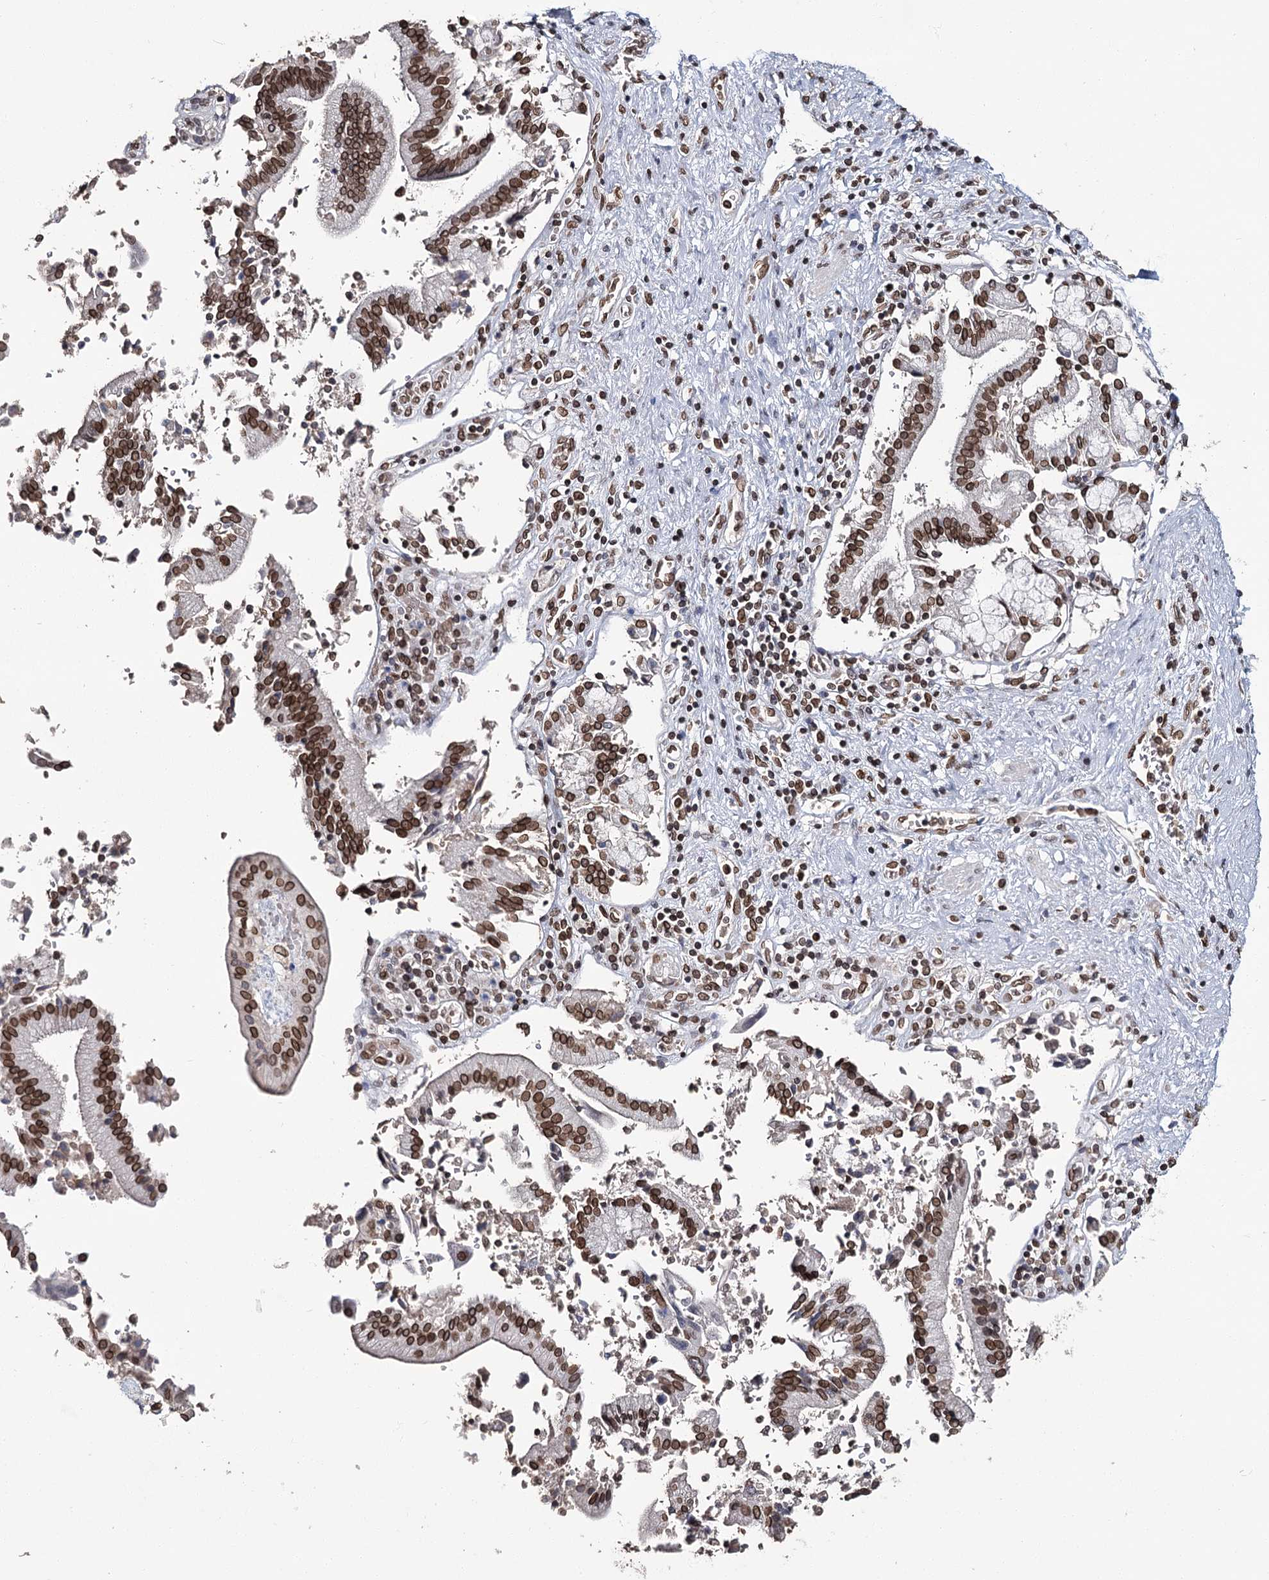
{"staining": {"intensity": "moderate", "quantity": ">75%", "location": "cytoplasmic/membranous,nuclear"}, "tissue": "pancreatic cancer", "cell_type": "Tumor cells", "image_type": "cancer", "snomed": [{"axis": "morphology", "description": "Adenocarcinoma, NOS"}, {"axis": "topography", "description": "Pancreas"}], "caption": "Immunohistochemistry (DAB) staining of human pancreatic cancer (adenocarcinoma) demonstrates moderate cytoplasmic/membranous and nuclear protein expression in about >75% of tumor cells.", "gene": "KIAA0930", "patient": {"sex": "male", "age": 46}}